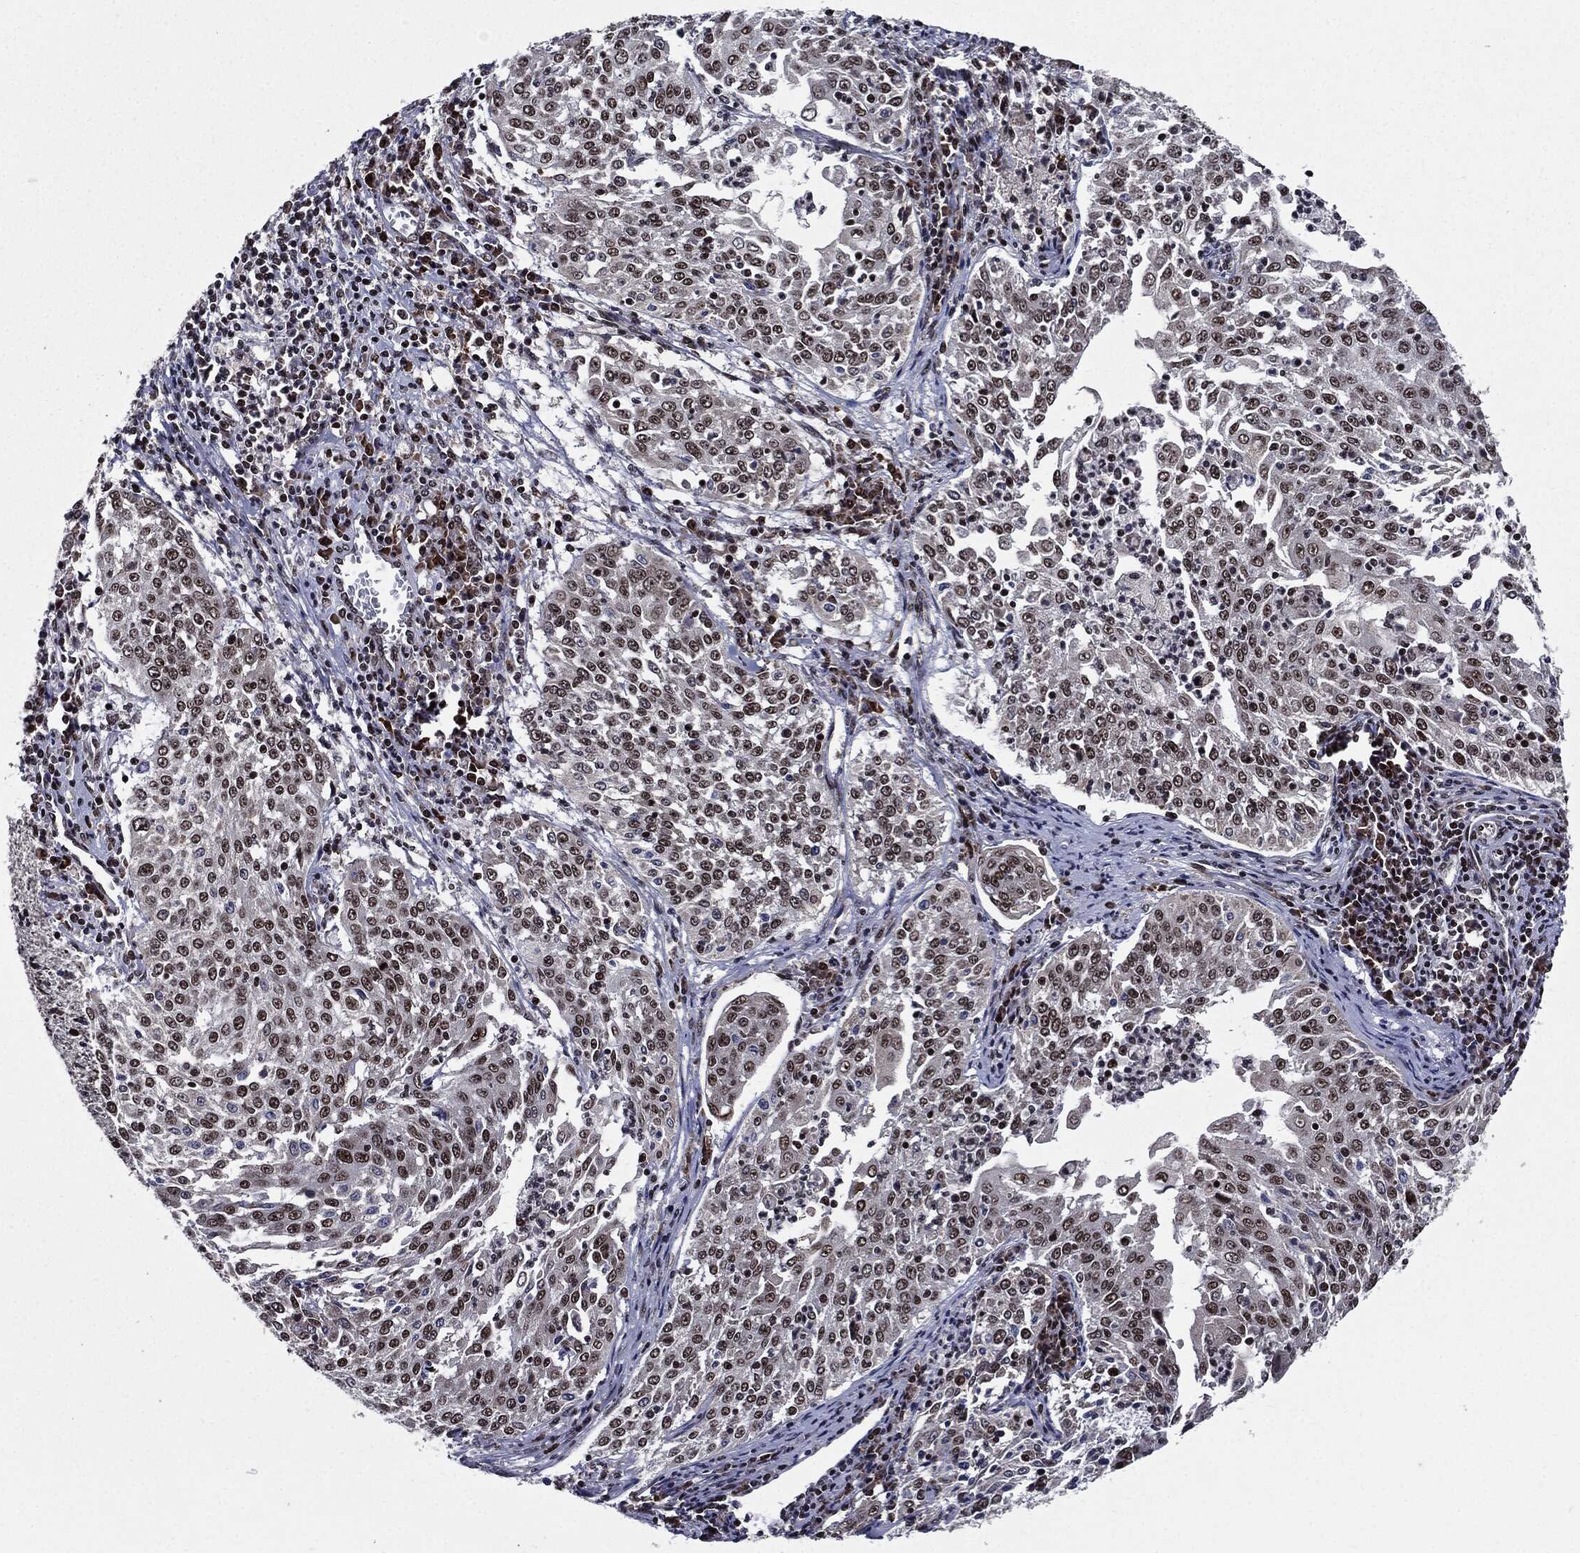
{"staining": {"intensity": "strong", "quantity": "25%-75%", "location": "nuclear"}, "tissue": "cervical cancer", "cell_type": "Tumor cells", "image_type": "cancer", "snomed": [{"axis": "morphology", "description": "Squamous cell carcinoma, NOS"}, {"axis": "topography", "description": "Cervix"}], "caption": "Immunohistochemistry (IHC) of human cervical cancer (squamous cell carcinoma) displays high levels of strong nuclear positivity in approximately 25%-75% of tumor cells. (DAB = brown stain, brightfield microscopy at high magnification).", "gene": "ZFP91", "patient": {"sex": "female", "age": 41}}